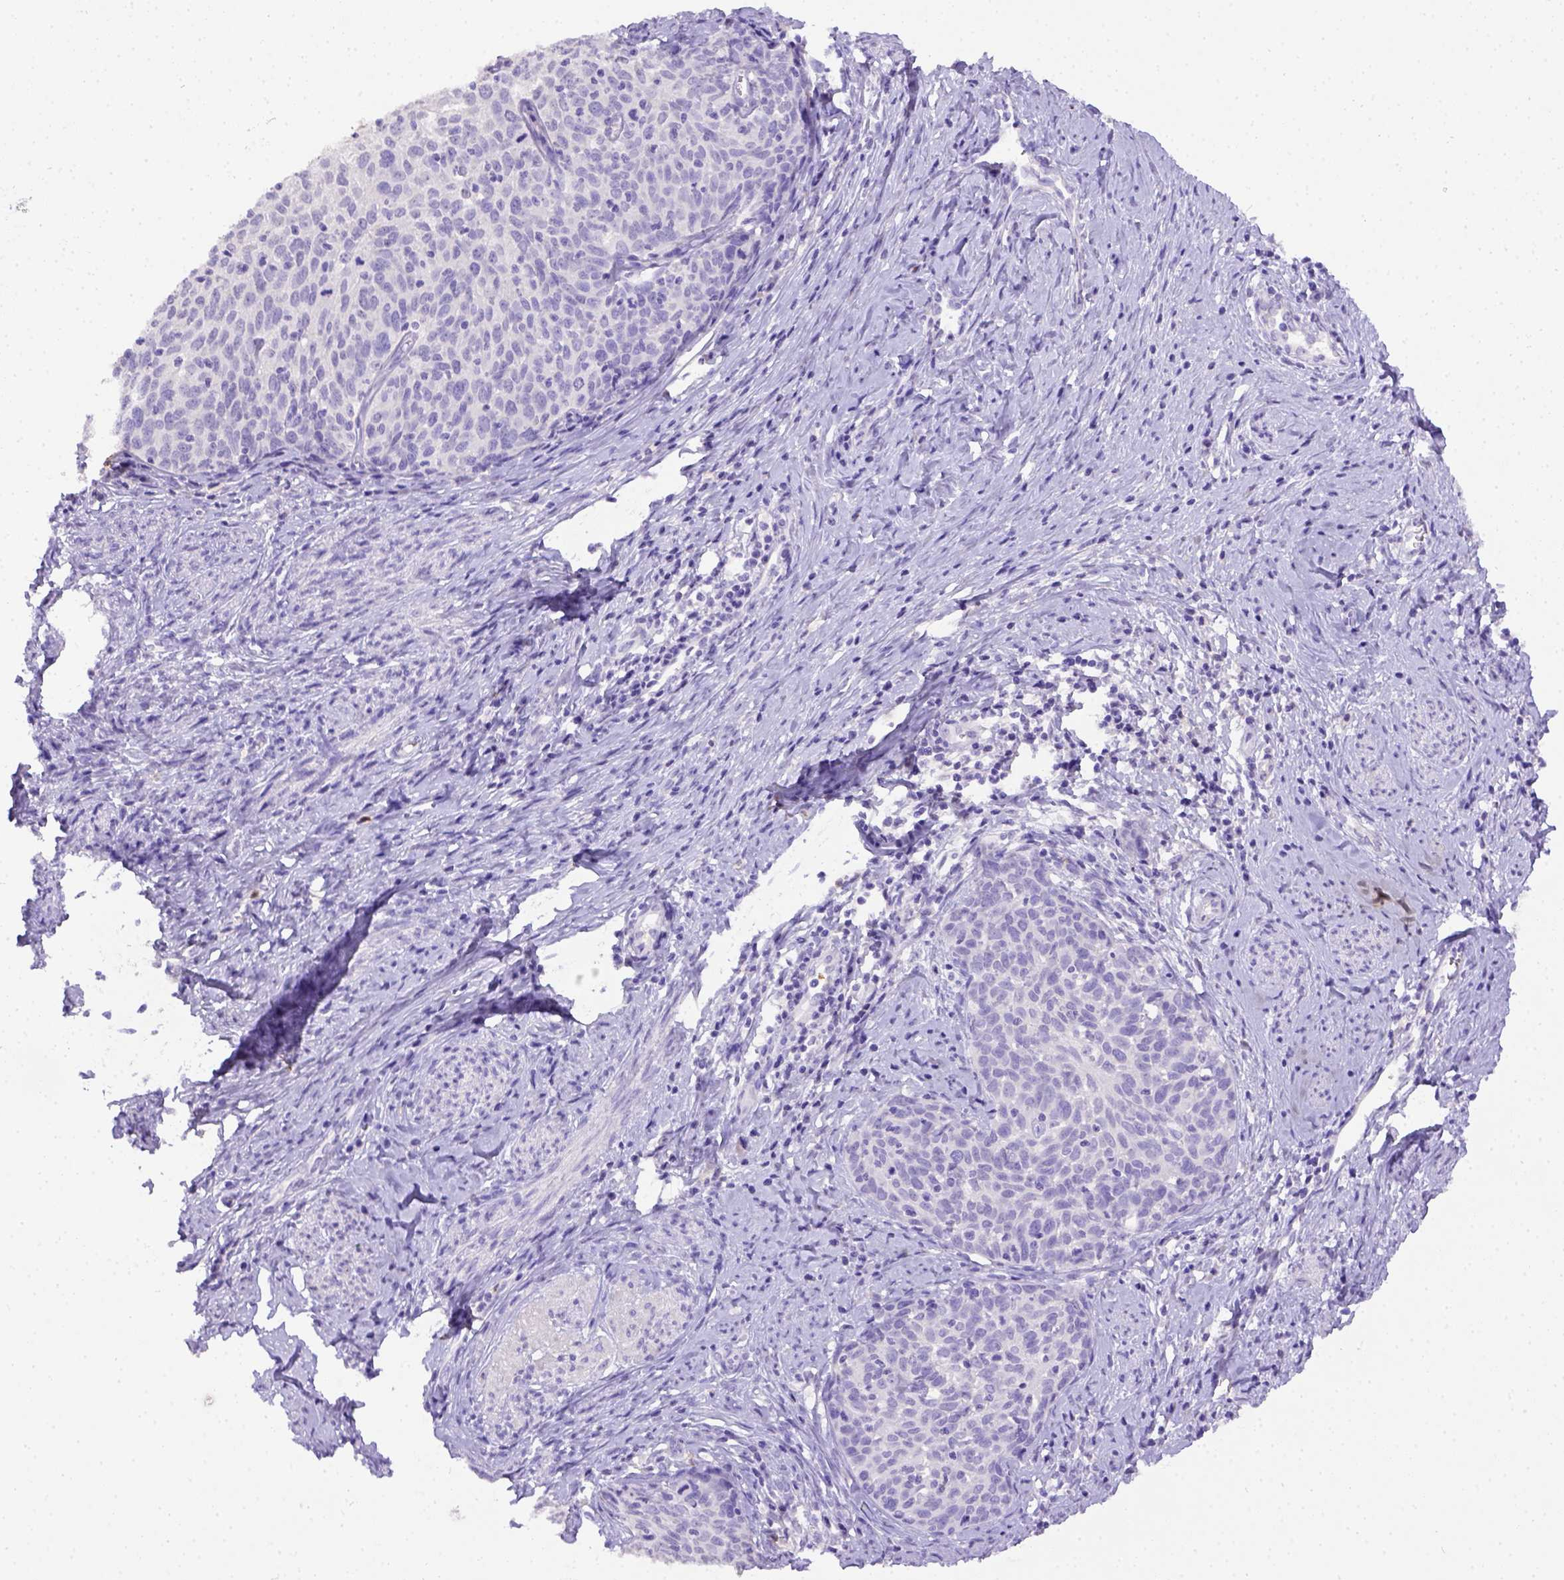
{"staining": {"intensity": "negative", "quantity": "none", "location": "none"}, "tissue": "cervical cancer", "cell_type": "Tumor cells", "image_type": "cancer", "snomed": [{"axis": "morphology", "description": "Squamous cell carcinoma, NOS"}, {"axis": "topography", "description": "Cervix"}], "caption": "DAB (3,3'-diaminobenzidine) immunohistochemical staining of squamous cell carcinoma (cervical) demonstrates no significant positivity in tumor cells. (Immunohistochemistry, brightfield microscopy, high magnification).", "gene": "B3GAT1", "patient": {"sex": "female", "age": 62}}